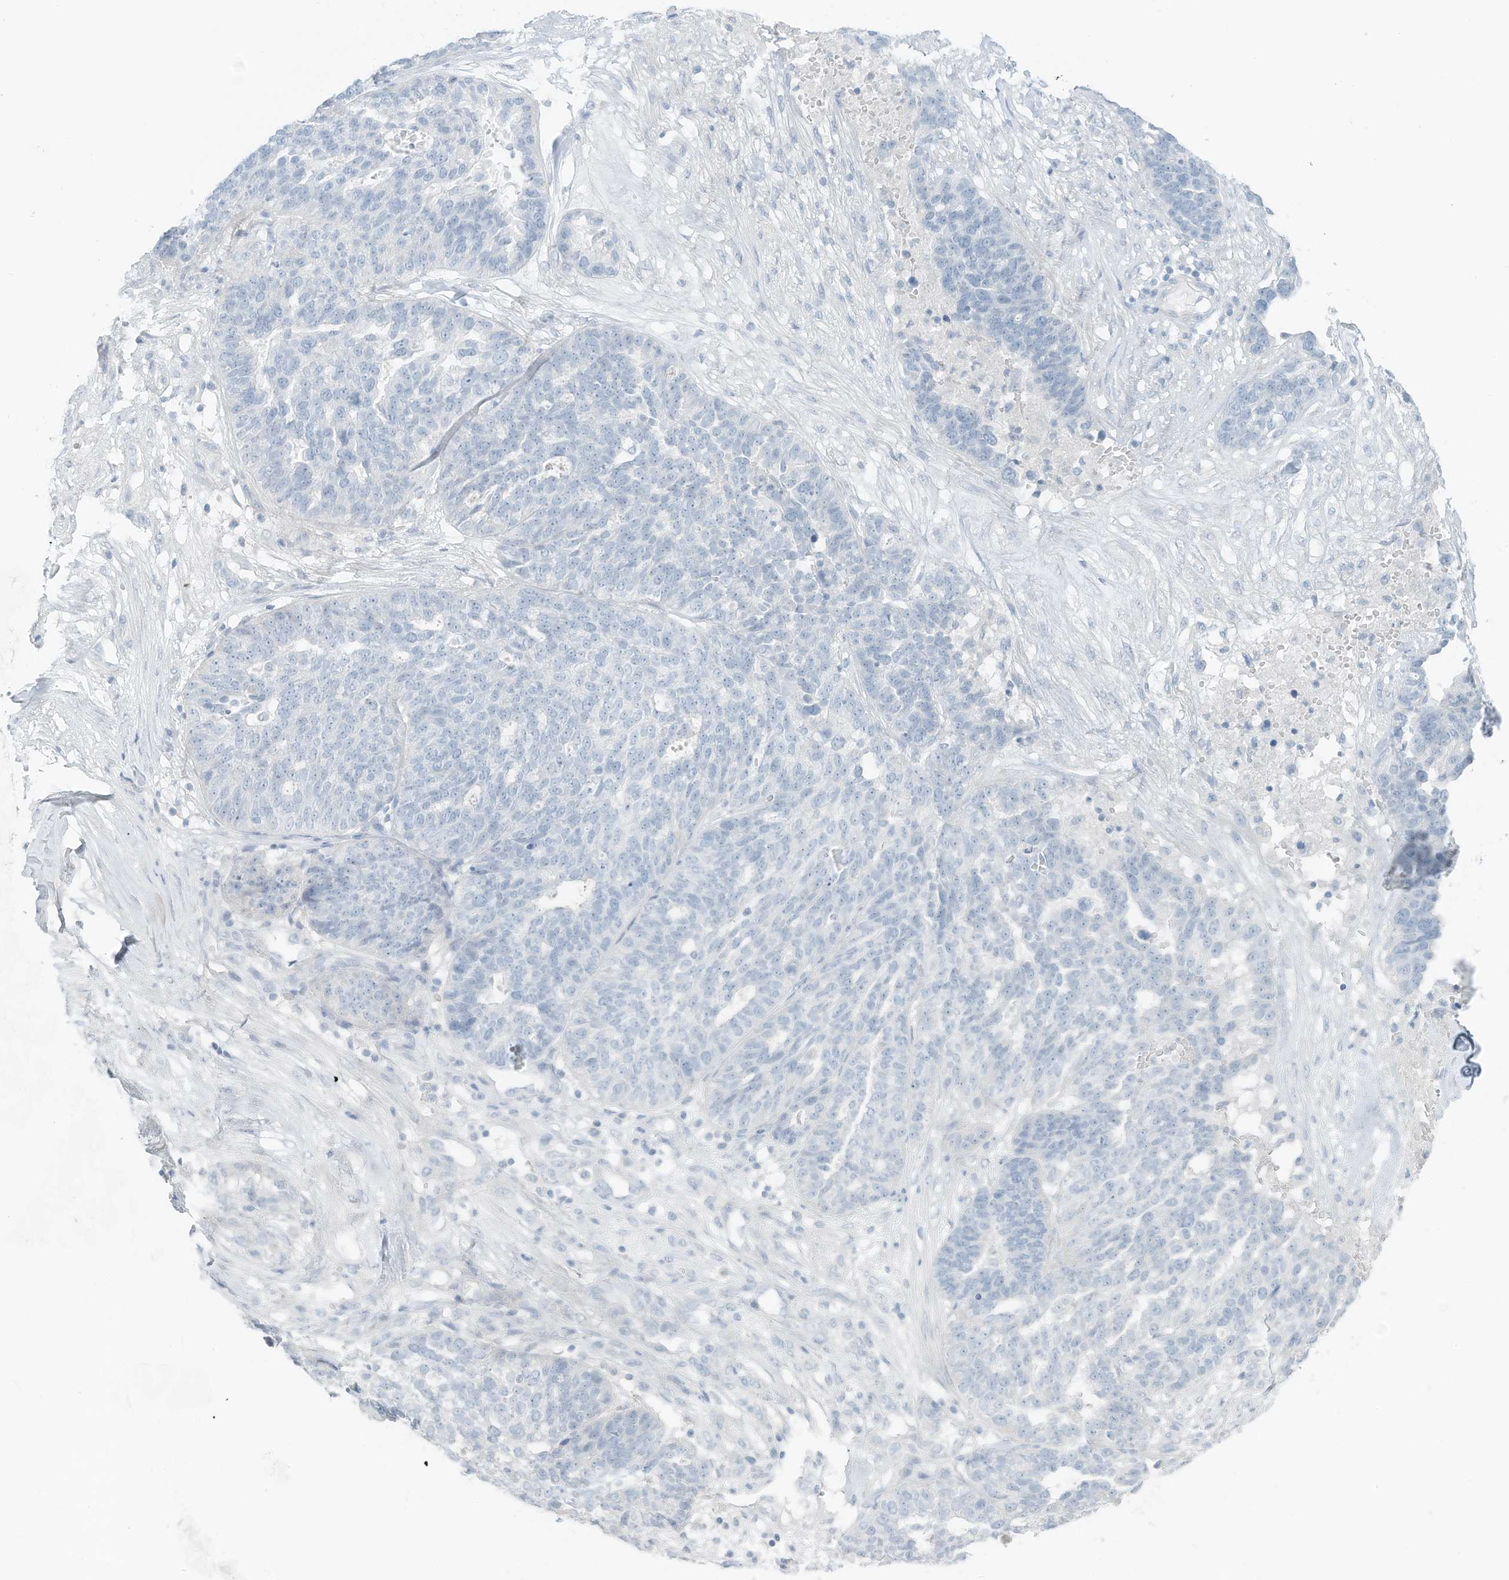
{"staining": {"intensity": "negative", "quantity": "none", "location": "none"}, "tissue": "ovarian cancer", "cell_type": "Tumor cells", "image_type": "cancer", "snomed": [{"axis": "morphology", "description": "Cystadenocarcinoma, serous, NOS"}, {"axis": "topography", "description": "Ovary"}], "caption": "Tumor cells are negative for protein expression in human serous cystadenocarcinoma (ovarian).", "gene": "SLC25A43", "patient": {"sex": "female", "age": 59}}